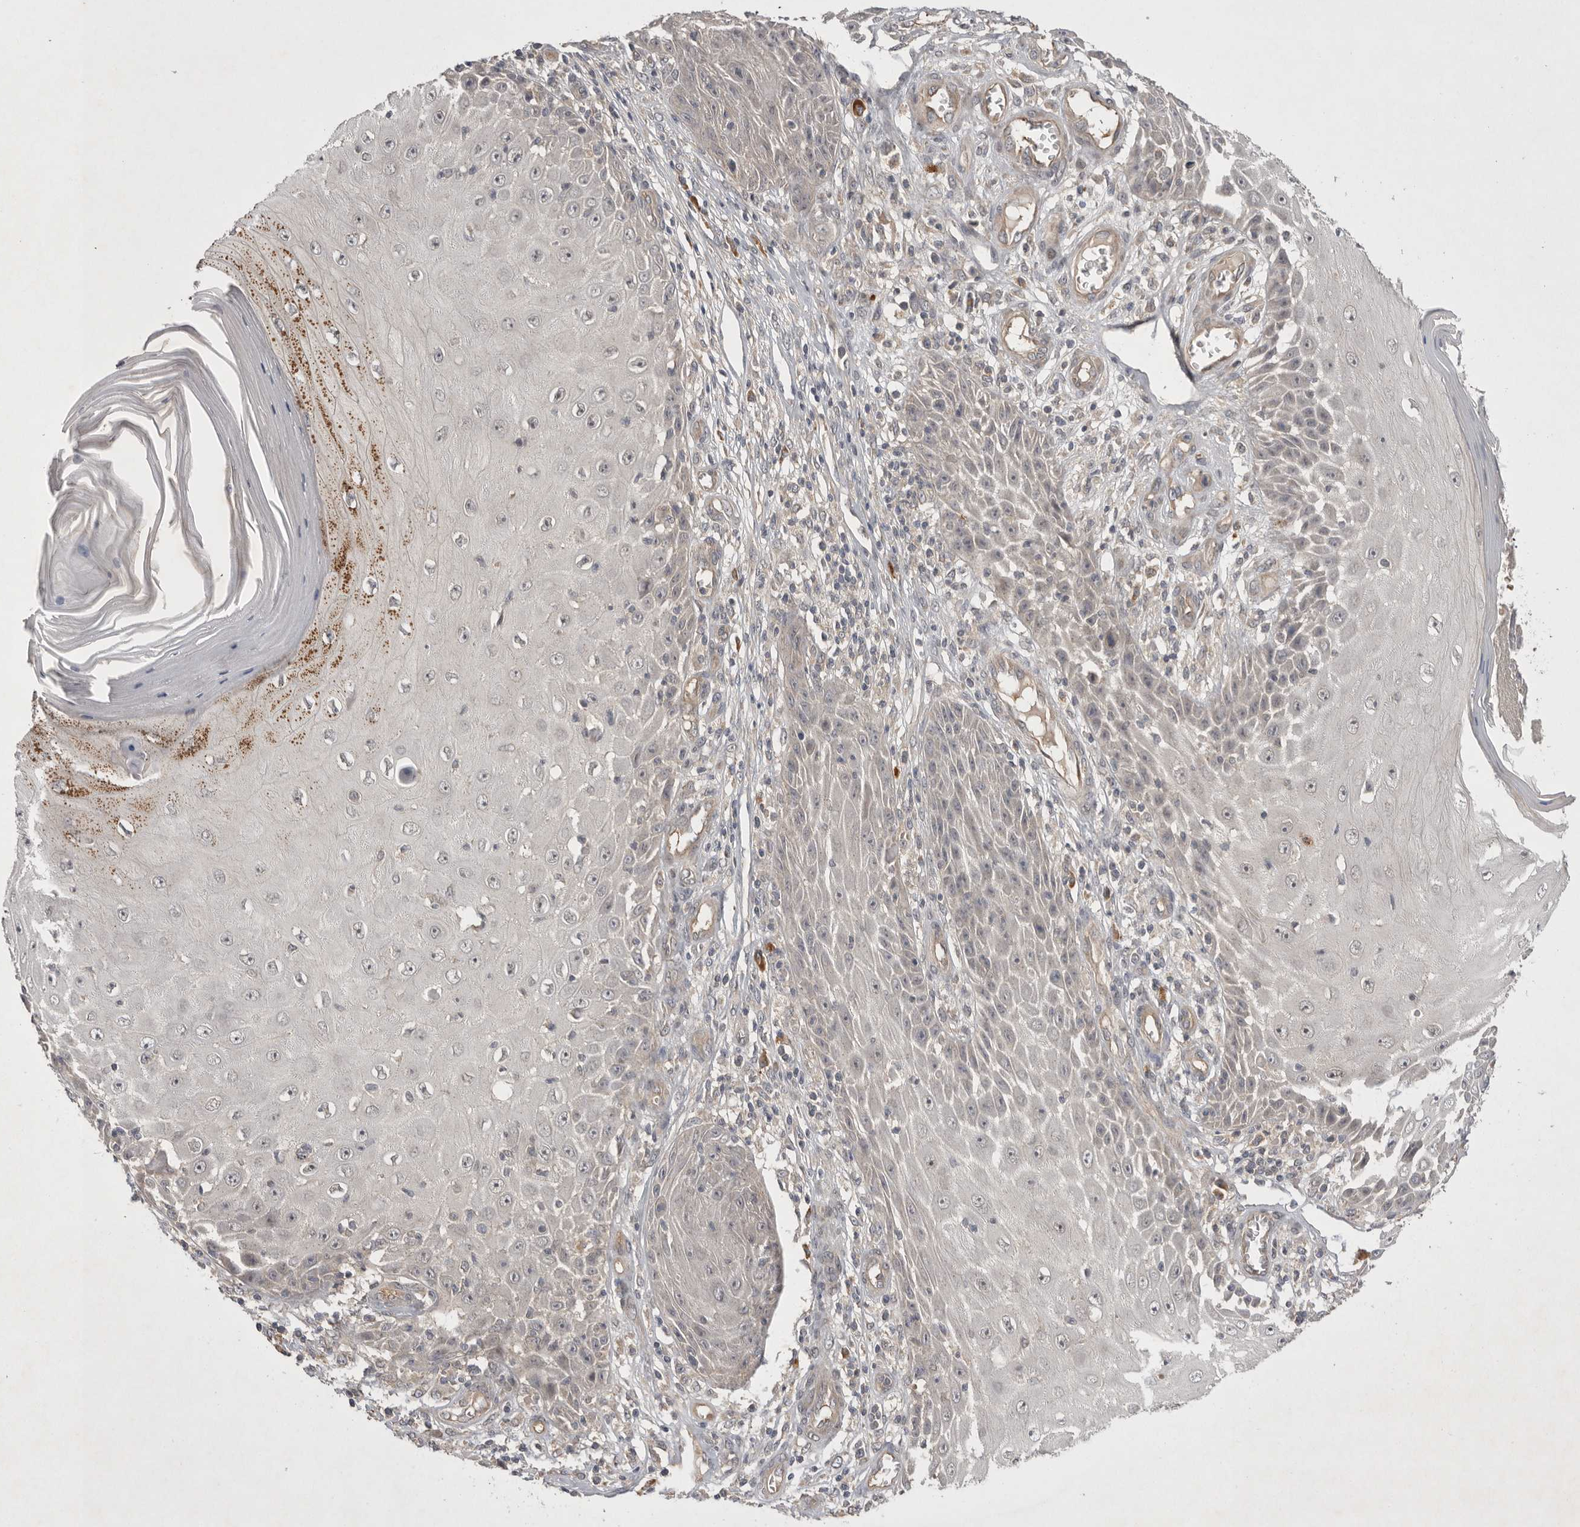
{"staining": {"intensity": "negative", "quantity": "none", "location": "none"}, "tissue": "skin cancer", "cell_type": "Tumor cells", "image_type": "cancer", "snomed": [{"axis": "morphology", "description": "Squamous cell carcinoma, NOS"}, {"axis": "topography", "description": "Skin"}], "caption": "IHC of skin cancer reveals no staining in tumor cells.", "gene": "NRCAM", "patient": {"sex": "female", "age": 73}}